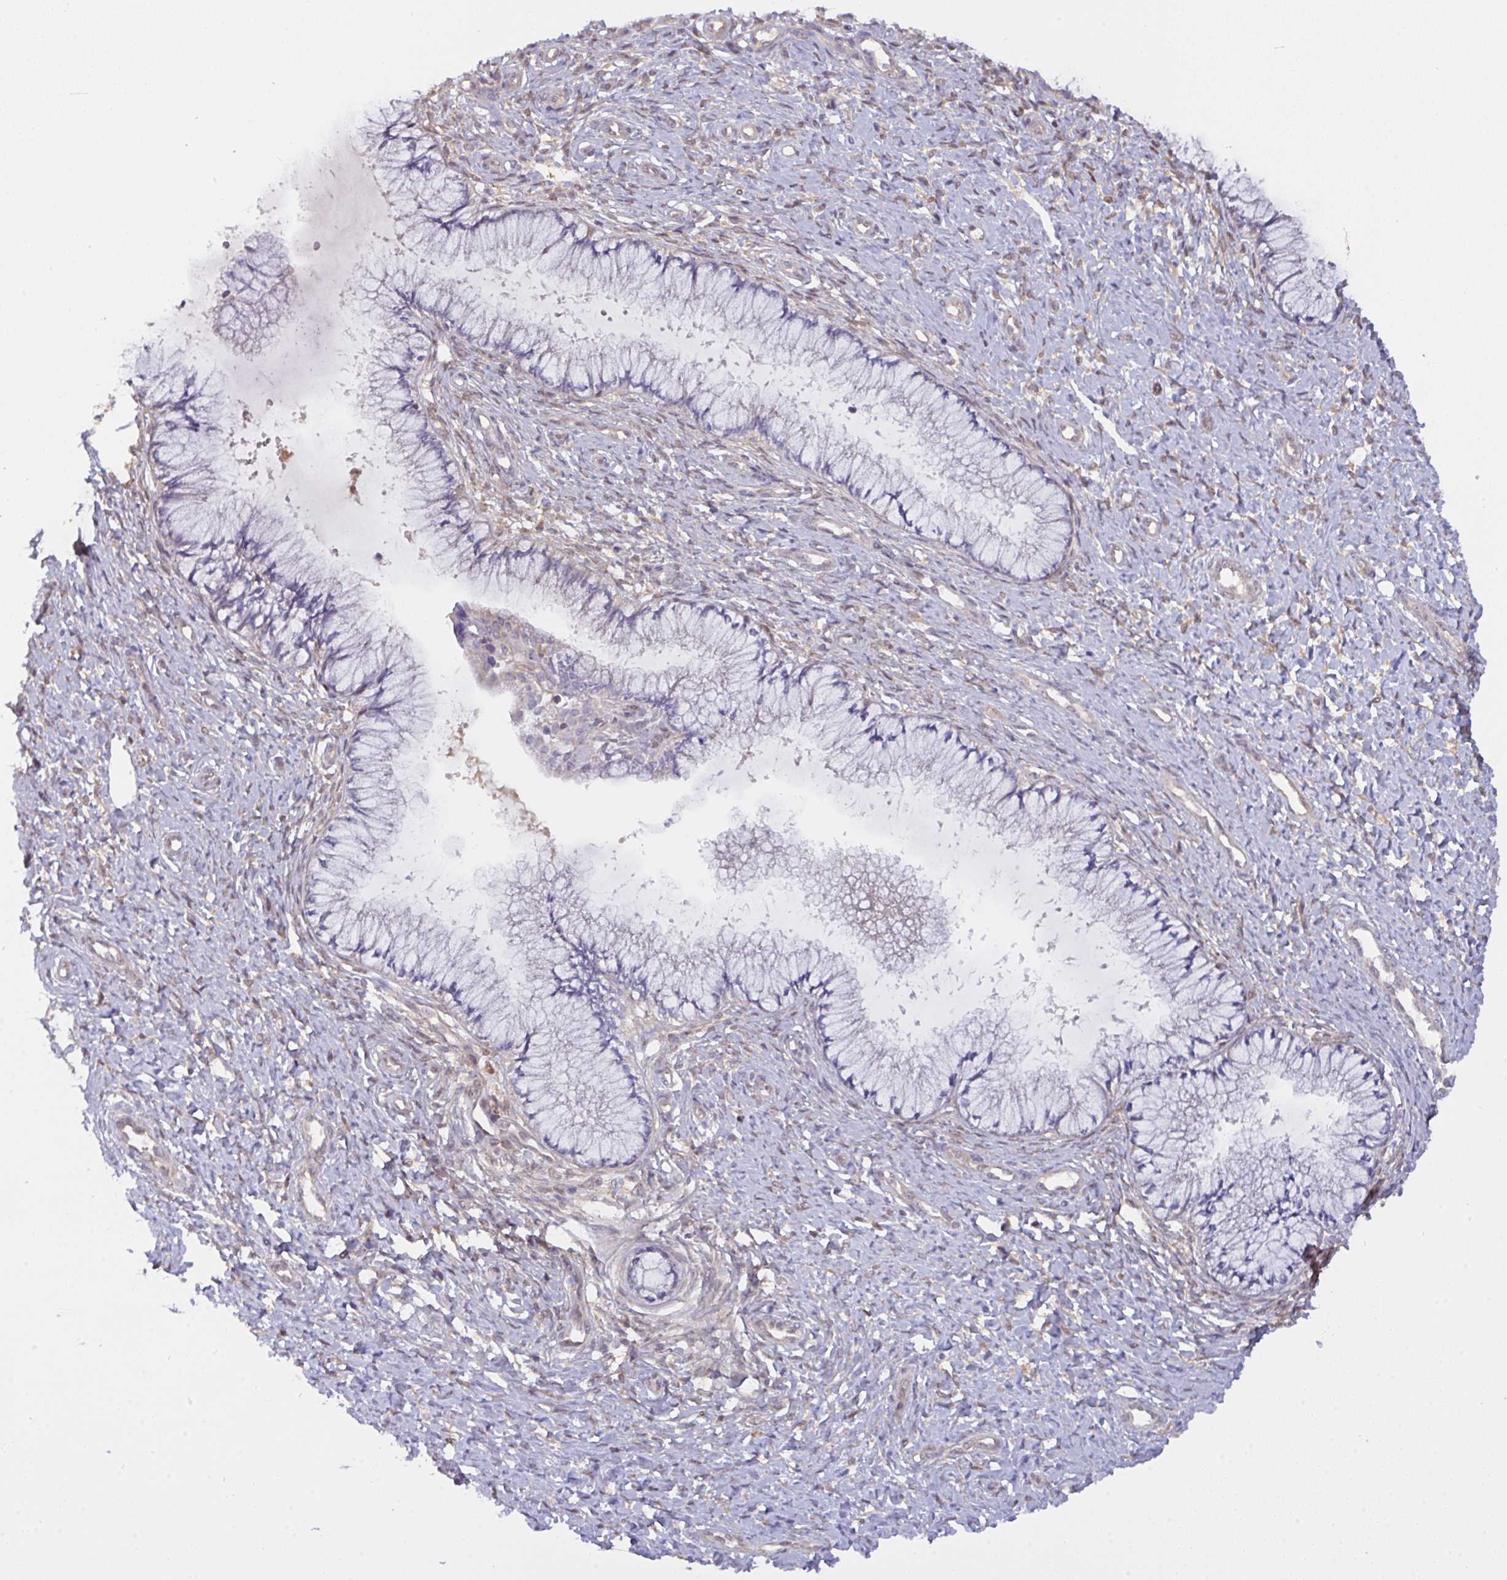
{"staining": {"intensity": "weak", "quantity": "<25%", "location": "cytoplasmic/membranous"}, "tissue": "cervix", "cell_type": "Glandular cells", "image_type": "normal", "snomed": [{"axis": "morphology", "description": "Normal tissue, NOS"}, {"axis": "topography", "description": "Cervix"}], "caption": "Glandular cells are negative for brown protein staining in normal cervix. (DAB immunohistochemistry with hematoxylin counter stain).", "gene": "L3HYPDH", "patient": {"sex": "female", "age": 37}}